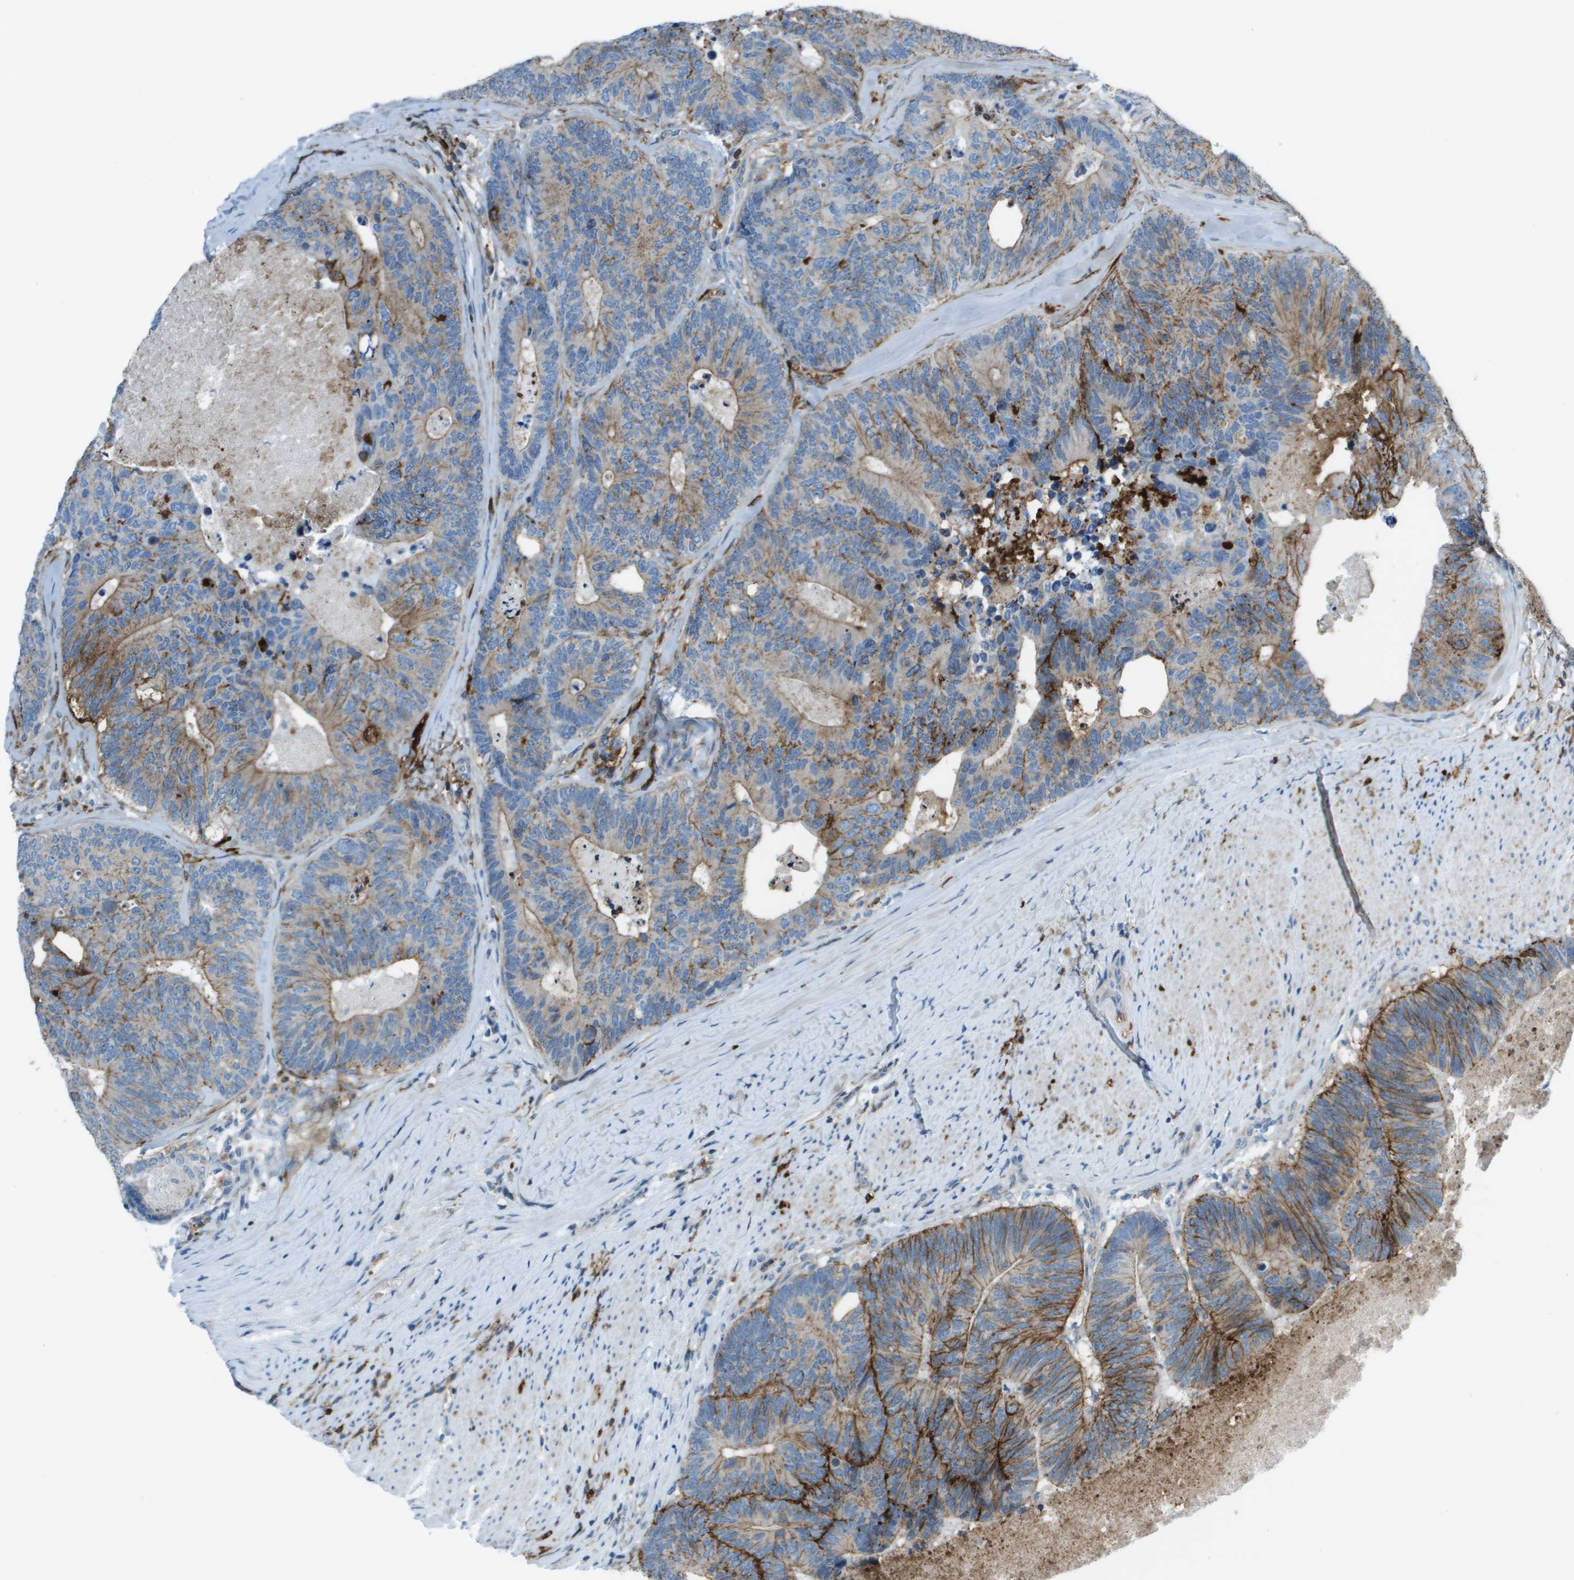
{"staining": {"intensity": "moderate", "quantity": "25%-75%", "location": "cytoplasmic/membranous"}, "tissue": "colorectal cancer", "cell_type": "Tumor cells", "image_type": "cancer", "snomed": [{"axis": "morphology", "description": "Adenocarcinoma, NOS"}, {"axis": "topography", "description": "Colon"}], "caption": "Adenocarcinoma (colorectal) stained for a protein exhibits moderate cytoplasmic/membranous positivity in tumor cells.", "gene": "SDC1", "patient": {"sex": "female", "age": 67}}